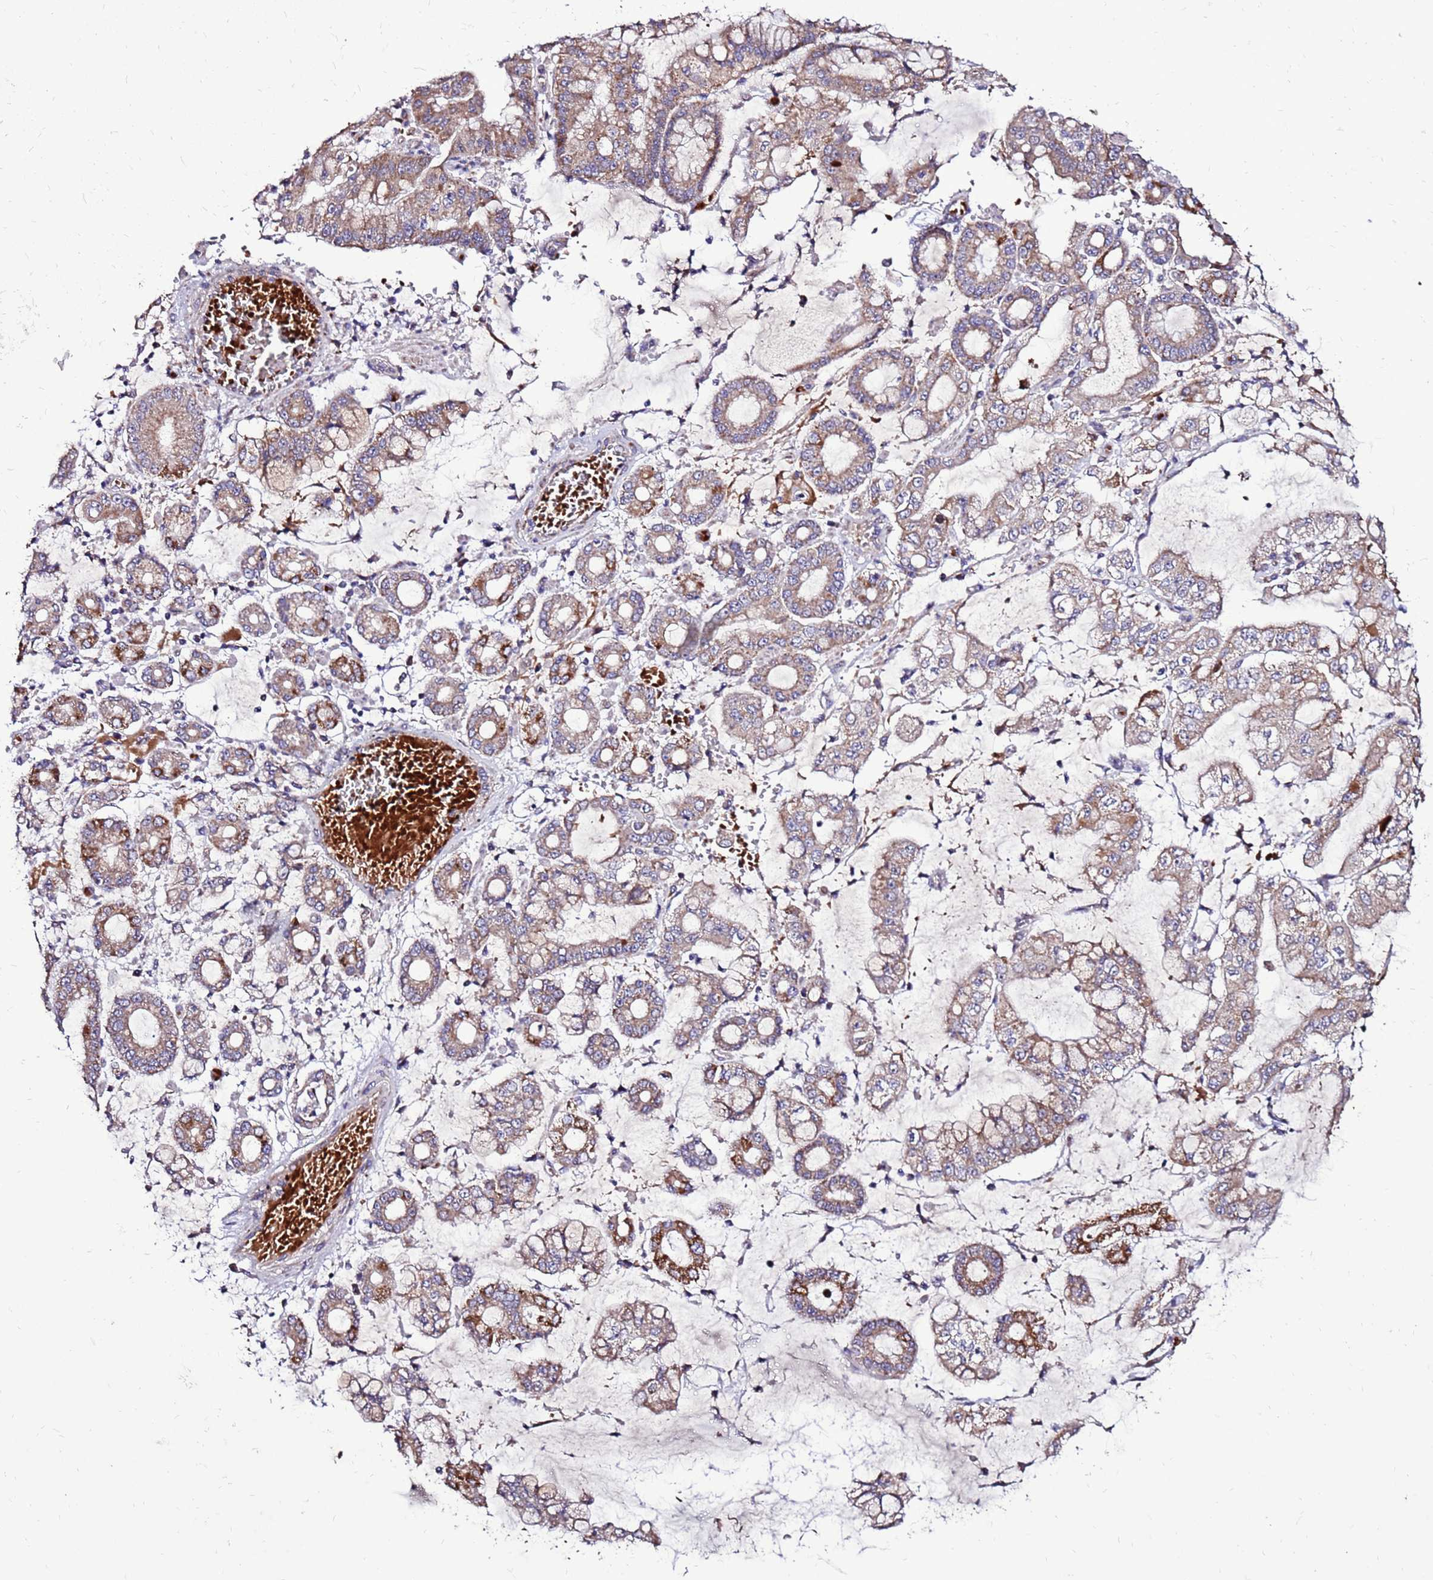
{"staining": {"intensity": "moderate", "quantity": "25%-75%", "location": "cytoplasmic/membranous"}, "tissue": "stomach cancer", "cell_type": "Tumor cells", "image_type": "cancer", "snomed": [{"axis": "morphology", "description": "Adenocarcinoma, NOS"}, {"axis": "topography", "description": "Stomach"}], "caption": "The immunohistochemical stain highlights moderate cytoplasmic/membranous expression in tumor cells of stomach adenocarcinoma tissue. Nuclei are stained in blue.", "gene": "SPSB3", "patient": {"sex": "male", "age": 76}}